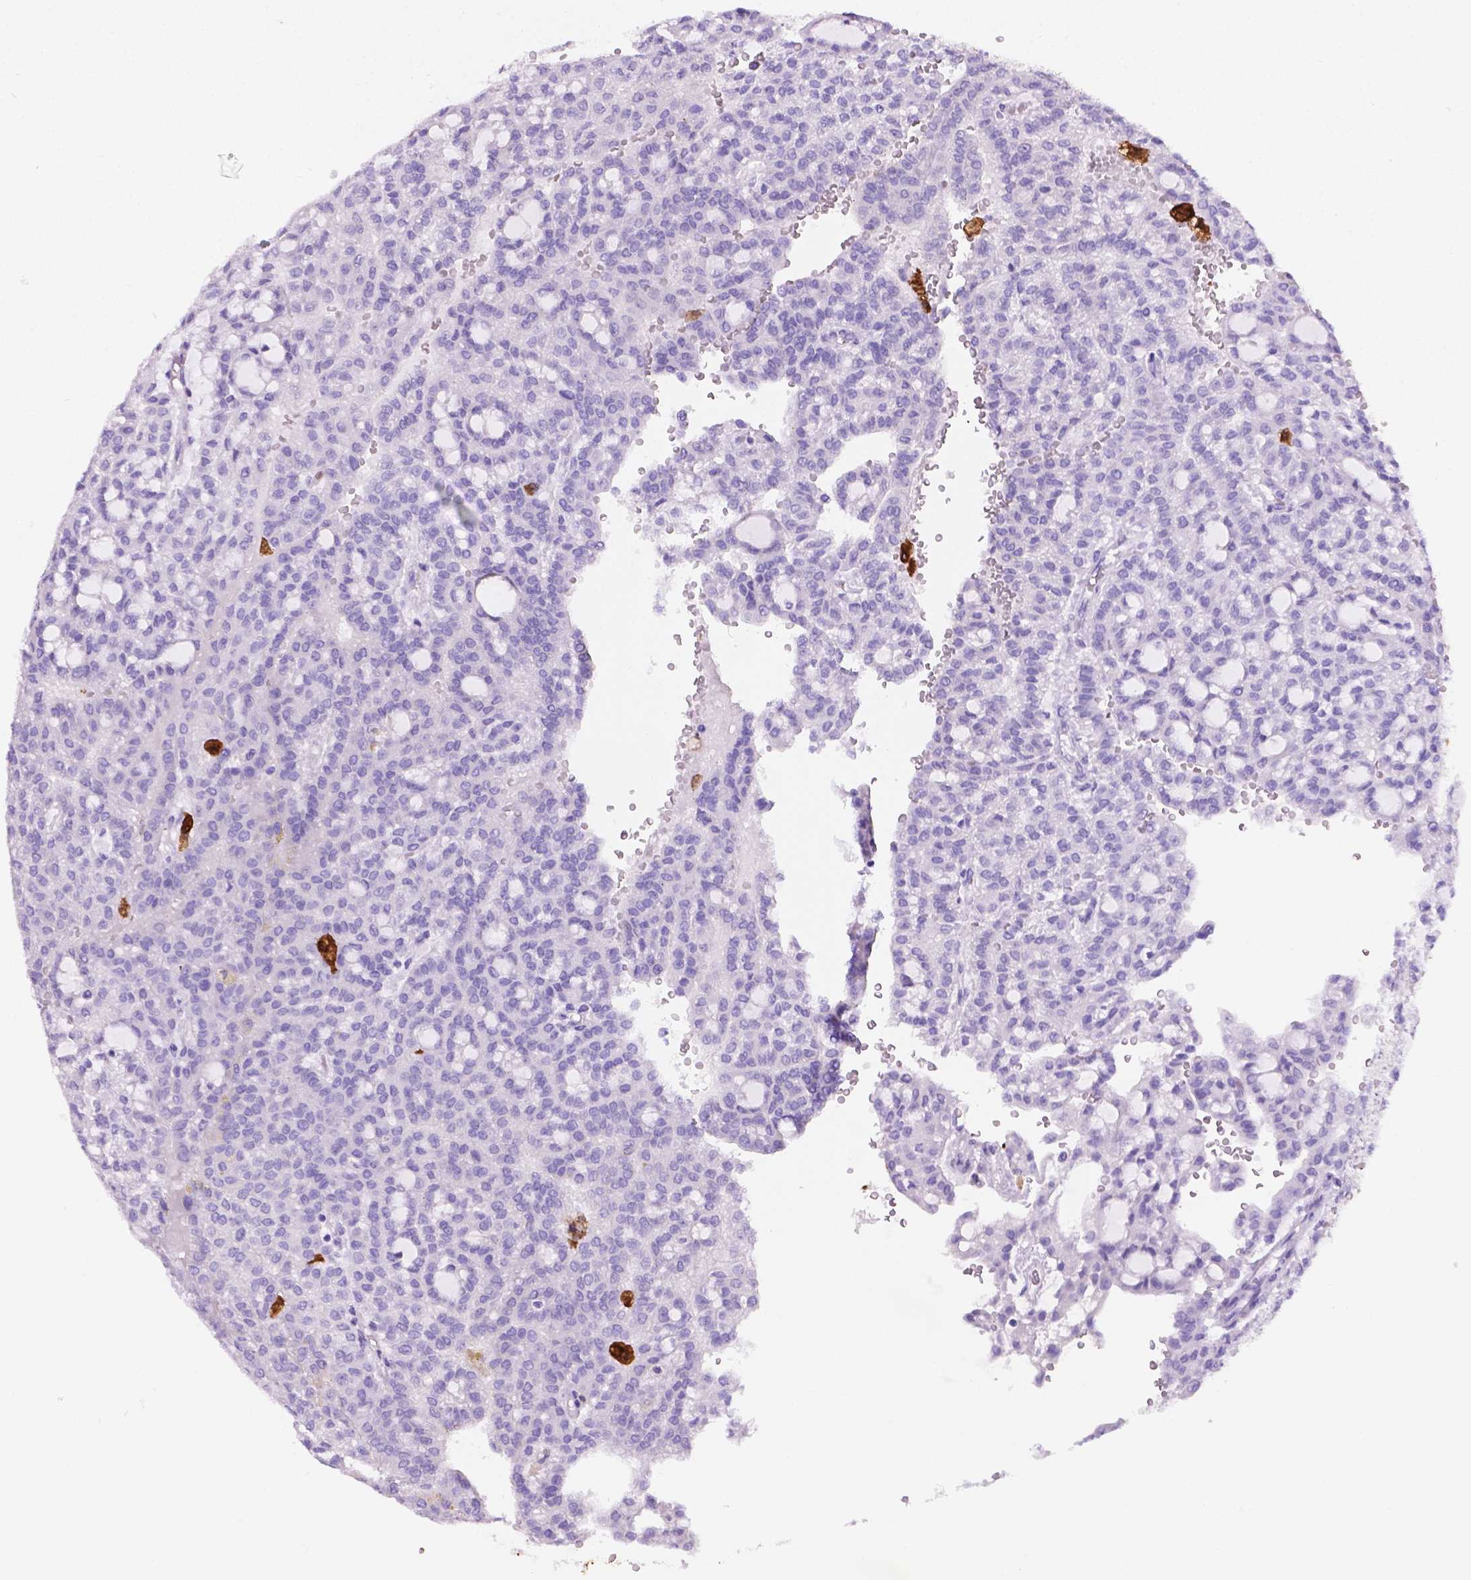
{"staining": {"intensity": "negative", "quantity": "none", "location": "none"}, "tissue": "renal cancer", "cell_type": "Tumor cells", "image_type": "cancer", "snomed": [{"axis": "morphology", "description": "Adenocarcinoma, NOS"}, {"axis": "topography", "description": "Kidney"}], "caption": "The histopathology image shows no significant staining in tumor cells of renal adenocarcinoma. (DAB (3,3'-diaminobenzidine) immunohistochemistry visualized using brightfield microscopy, high magnification).", "gene": "MACF1", "patient": {"sex": "male", "age": 63}}